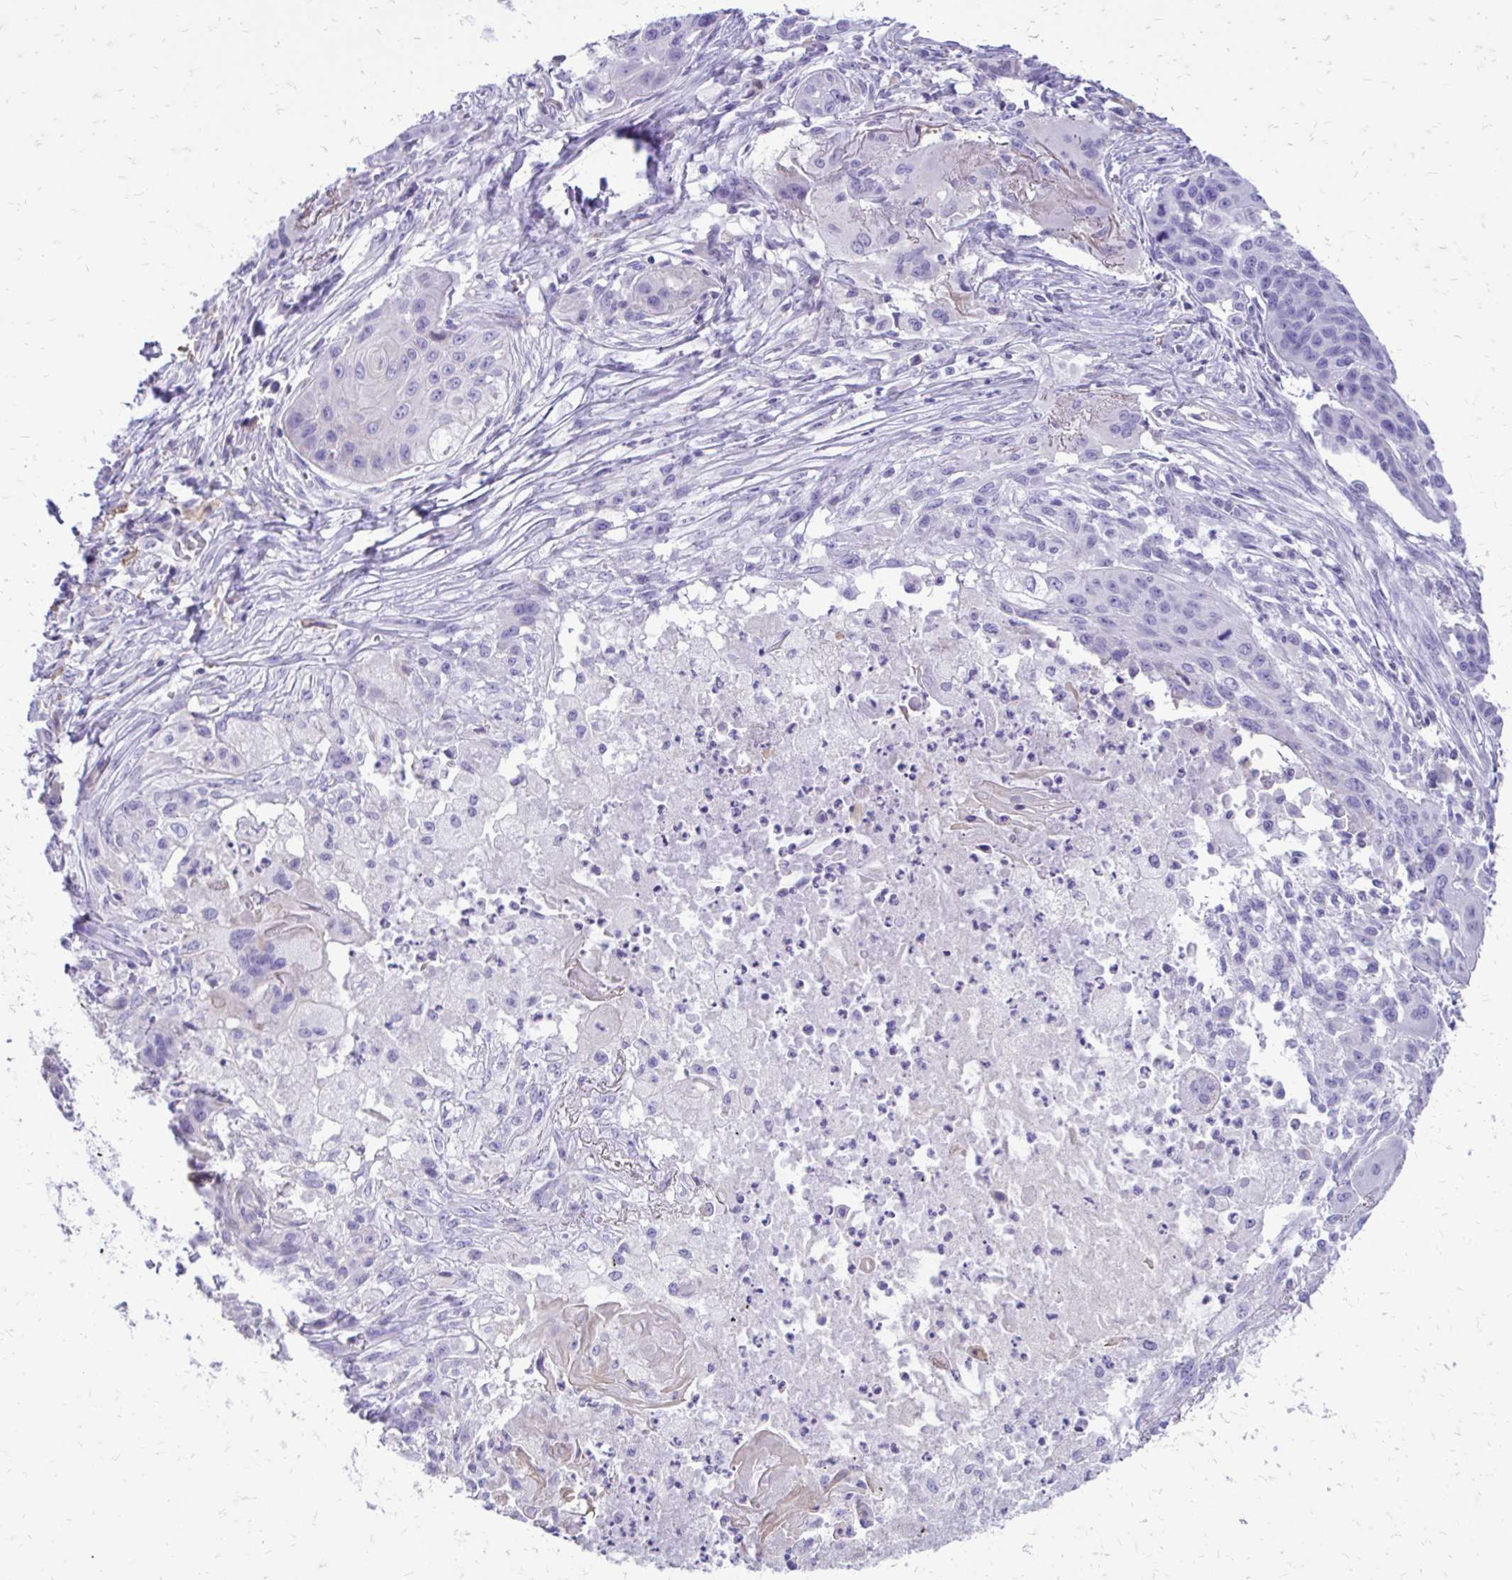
{"staining": {"intensity": "negative", "quantity": "none", "location": "none"}, "tissue": "lung cancer", "cell_type": "Tumor cells", "image_type": "cancer", "snomed": [{"axis": "morphology", "description": "Squamous cell carcinoma, NOS"}, {"axis": "topography", "description": "Lung"}], "caption": "IHC image of human lung cancer (squamous cell carcinoma) stained for a protein (brown), which reveals no positivity in tumor cells.", "gene": "SIGLEC11", "patient": {"sex": "male", "age": 71}}